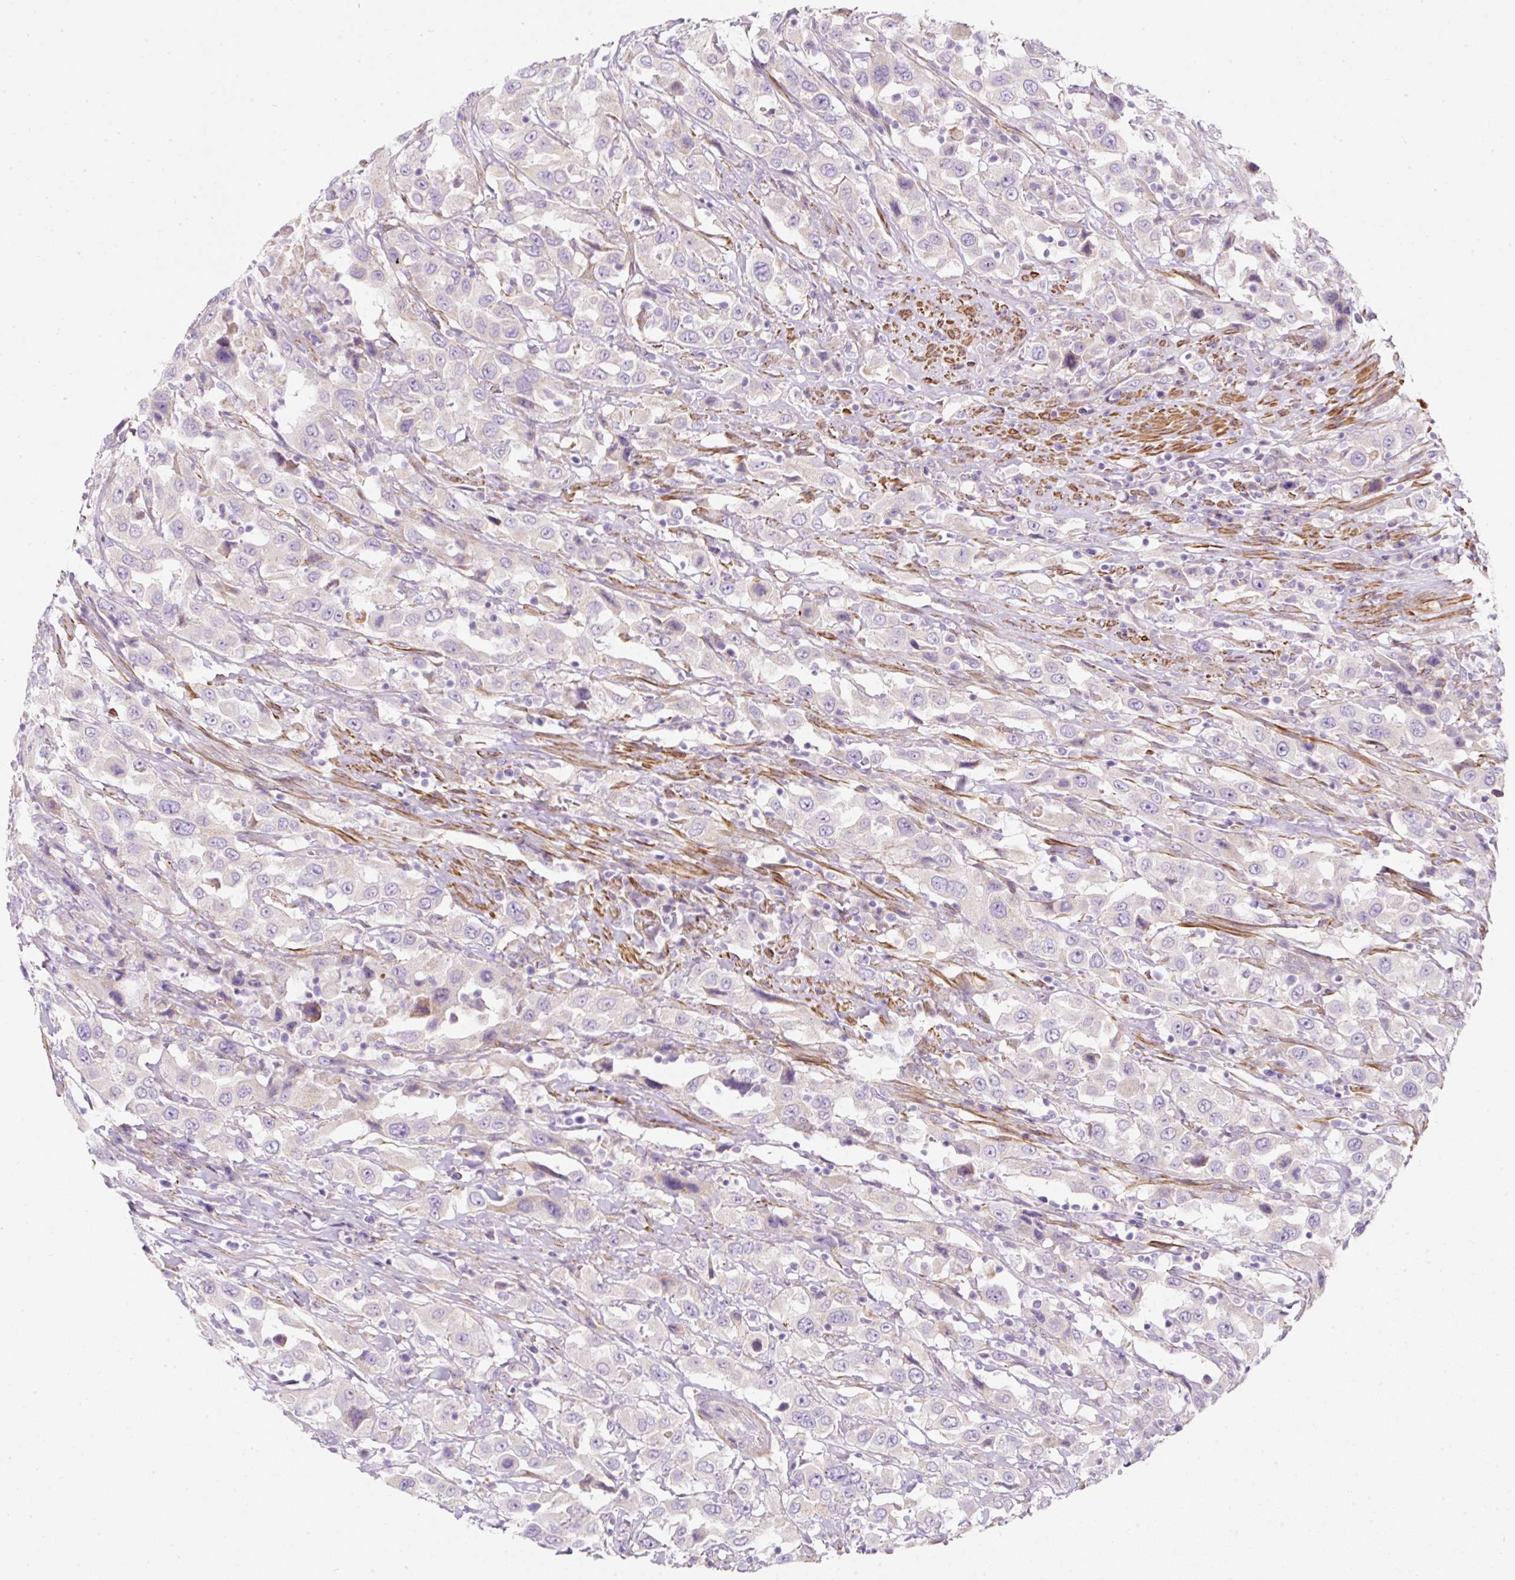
{"staining": {"intensity": "negative", "quantity": "none", "location": "none"}, "tissue": "urothelial cancer", "cell_type": "Tumor cells", "image_type": "cancer", "snomed": [{"axis": "morphology", "description": "Urothelial carcinoma, High grade"}, {"axis": "topography", "description": "Urinary bladder"}], "caption": "IHC of human urothelial carcinoma (high-grade) shows no expression in tumor cells. Nuclei are stained in blue.", "gene": "ERAP2", "patient": {"sex": "male", "age": 61}}